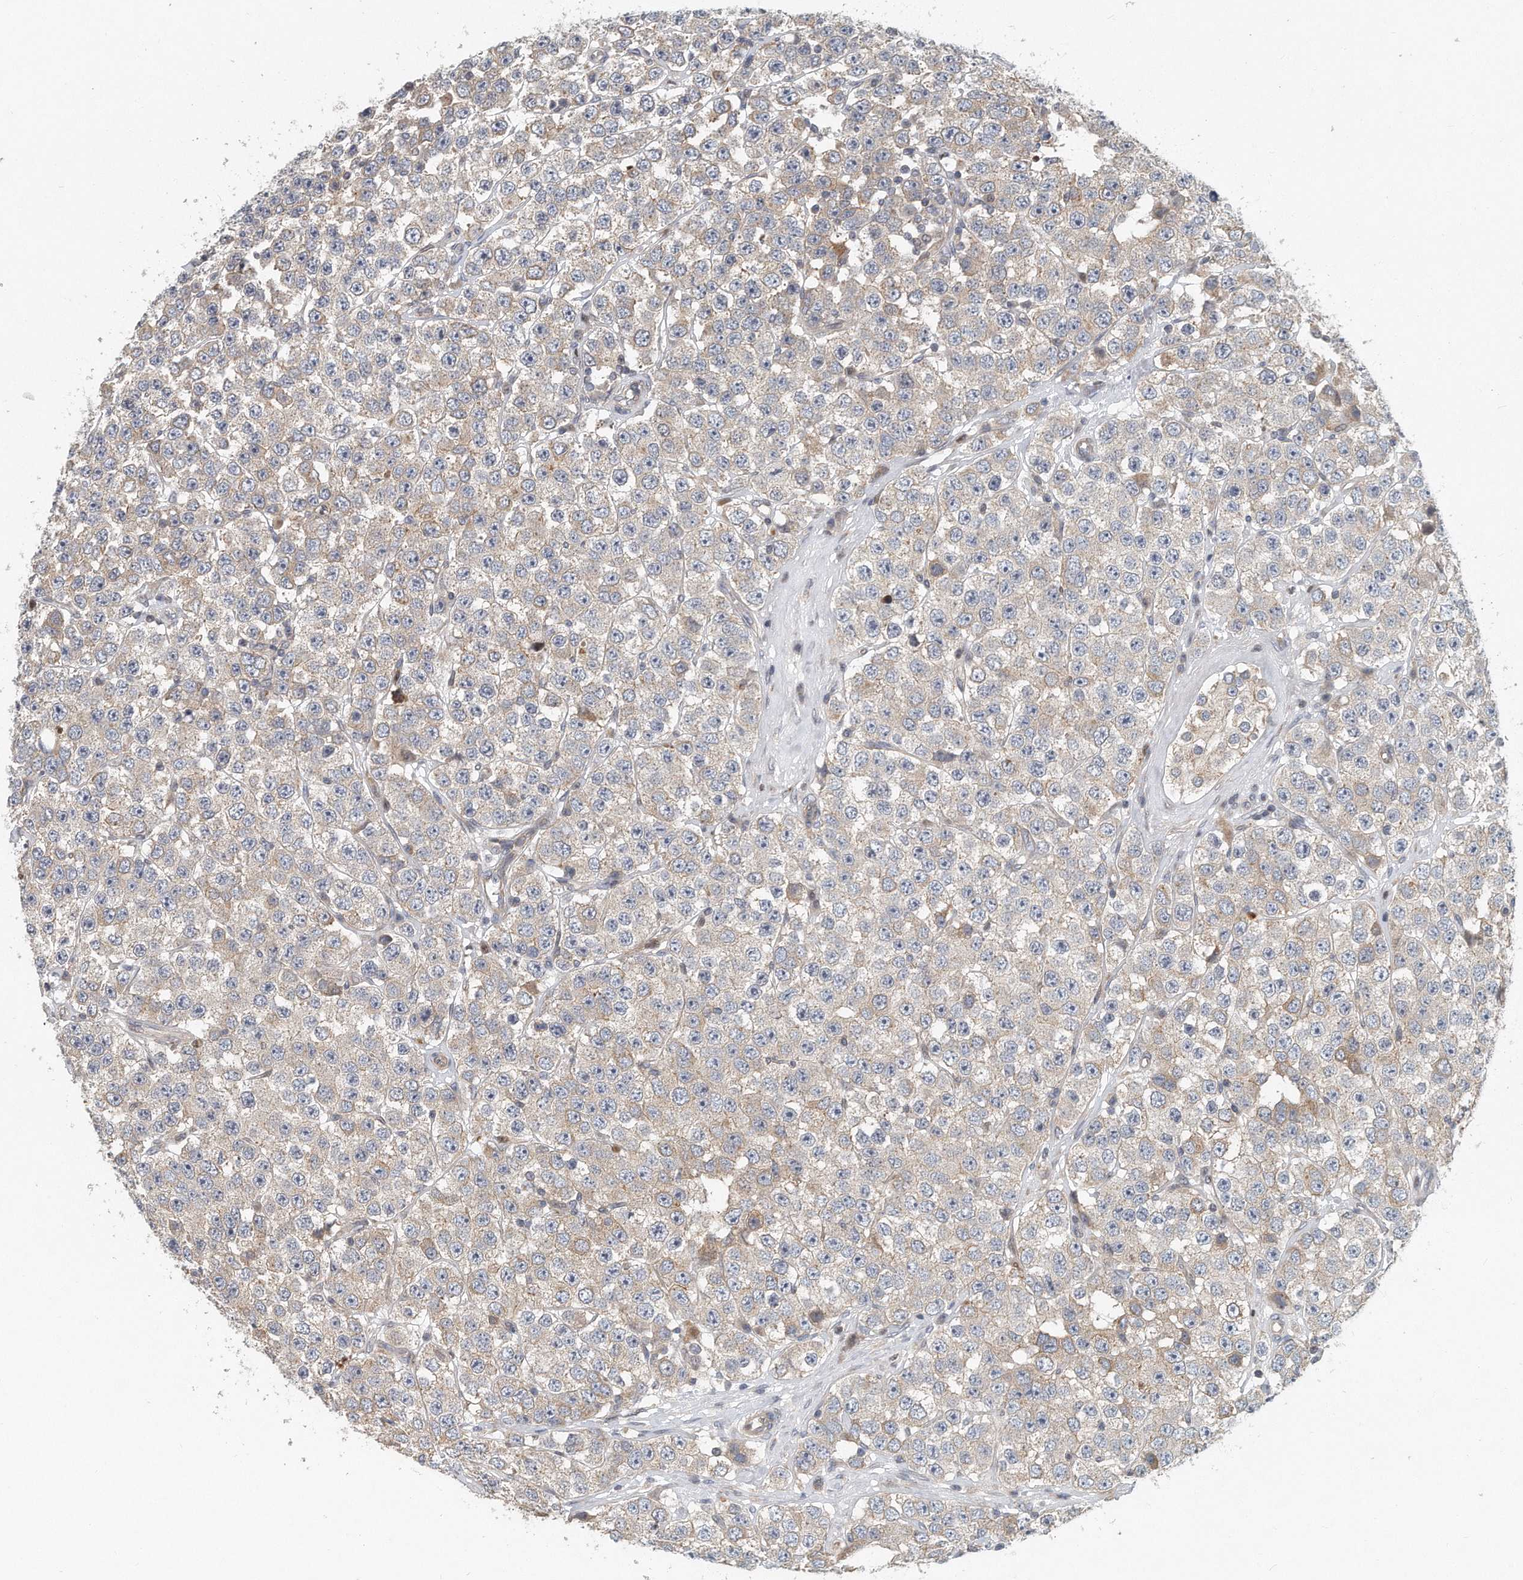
{"staining": {"intensity": "weak", "quantity": "25%-75%", "location": "cytoplasmic/membranous"}, "tissue": "testis cancer", "cell_type": "Tumor cells", "image_type": "cancer", "snomed": [{"axis": "morphology", "description": "Seminoma, NOS"}, {"axis": "topography", "description": "Testis"}], "caption": "Tumor cells reveal low levels of weak cytoplasmic/membranous staining in approximately 25%-75% of cells in seminoma (testis). (DAB (3,3'-diaminobenzidine) = brown stain, brightfield microscopy at high magnification).", "gene": "PCDH8", "patient": {"sex": "male", "age": 28}}